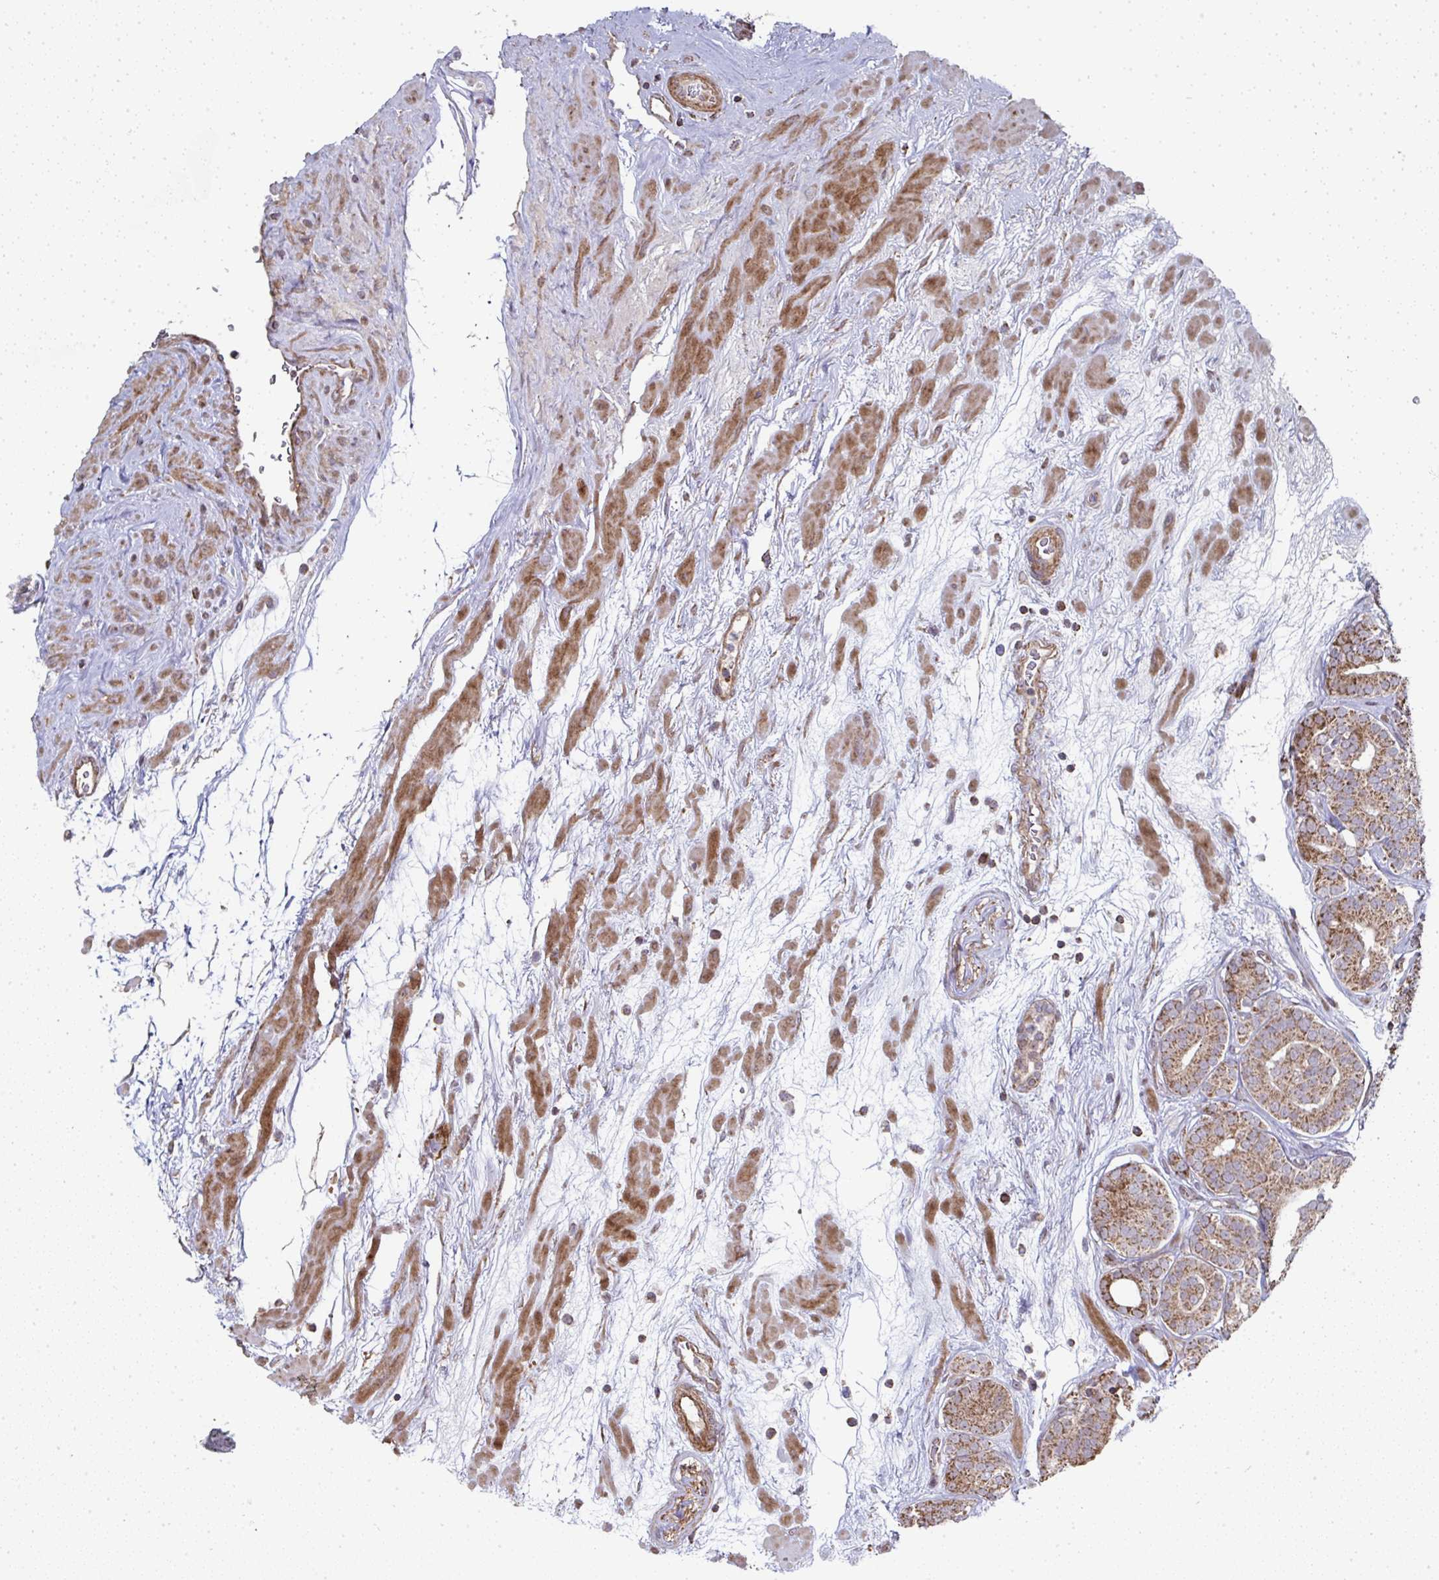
{"staining": {"intensity": "moderate", "quantity": ">75%", "location": "cytoplasmic/membranous"}, "tissue": "prostate cancer", "cell_type": "Tumor cells", "image_type": "cancer", "snomed": [{"axis": "morphology", "description": "Adenocarcinoma, High grade"}, {"axis": "topography", "description": "Prostate"}], "caption": "Moderate cytoplasmic/membranous staining for a protein is identified in approximately >75% of tumor cells of prostate adenocarcinoma (high-grade) using IHC.", "gene": "AGTPBP1", "patient": {"sex": "male", "age": 66}}